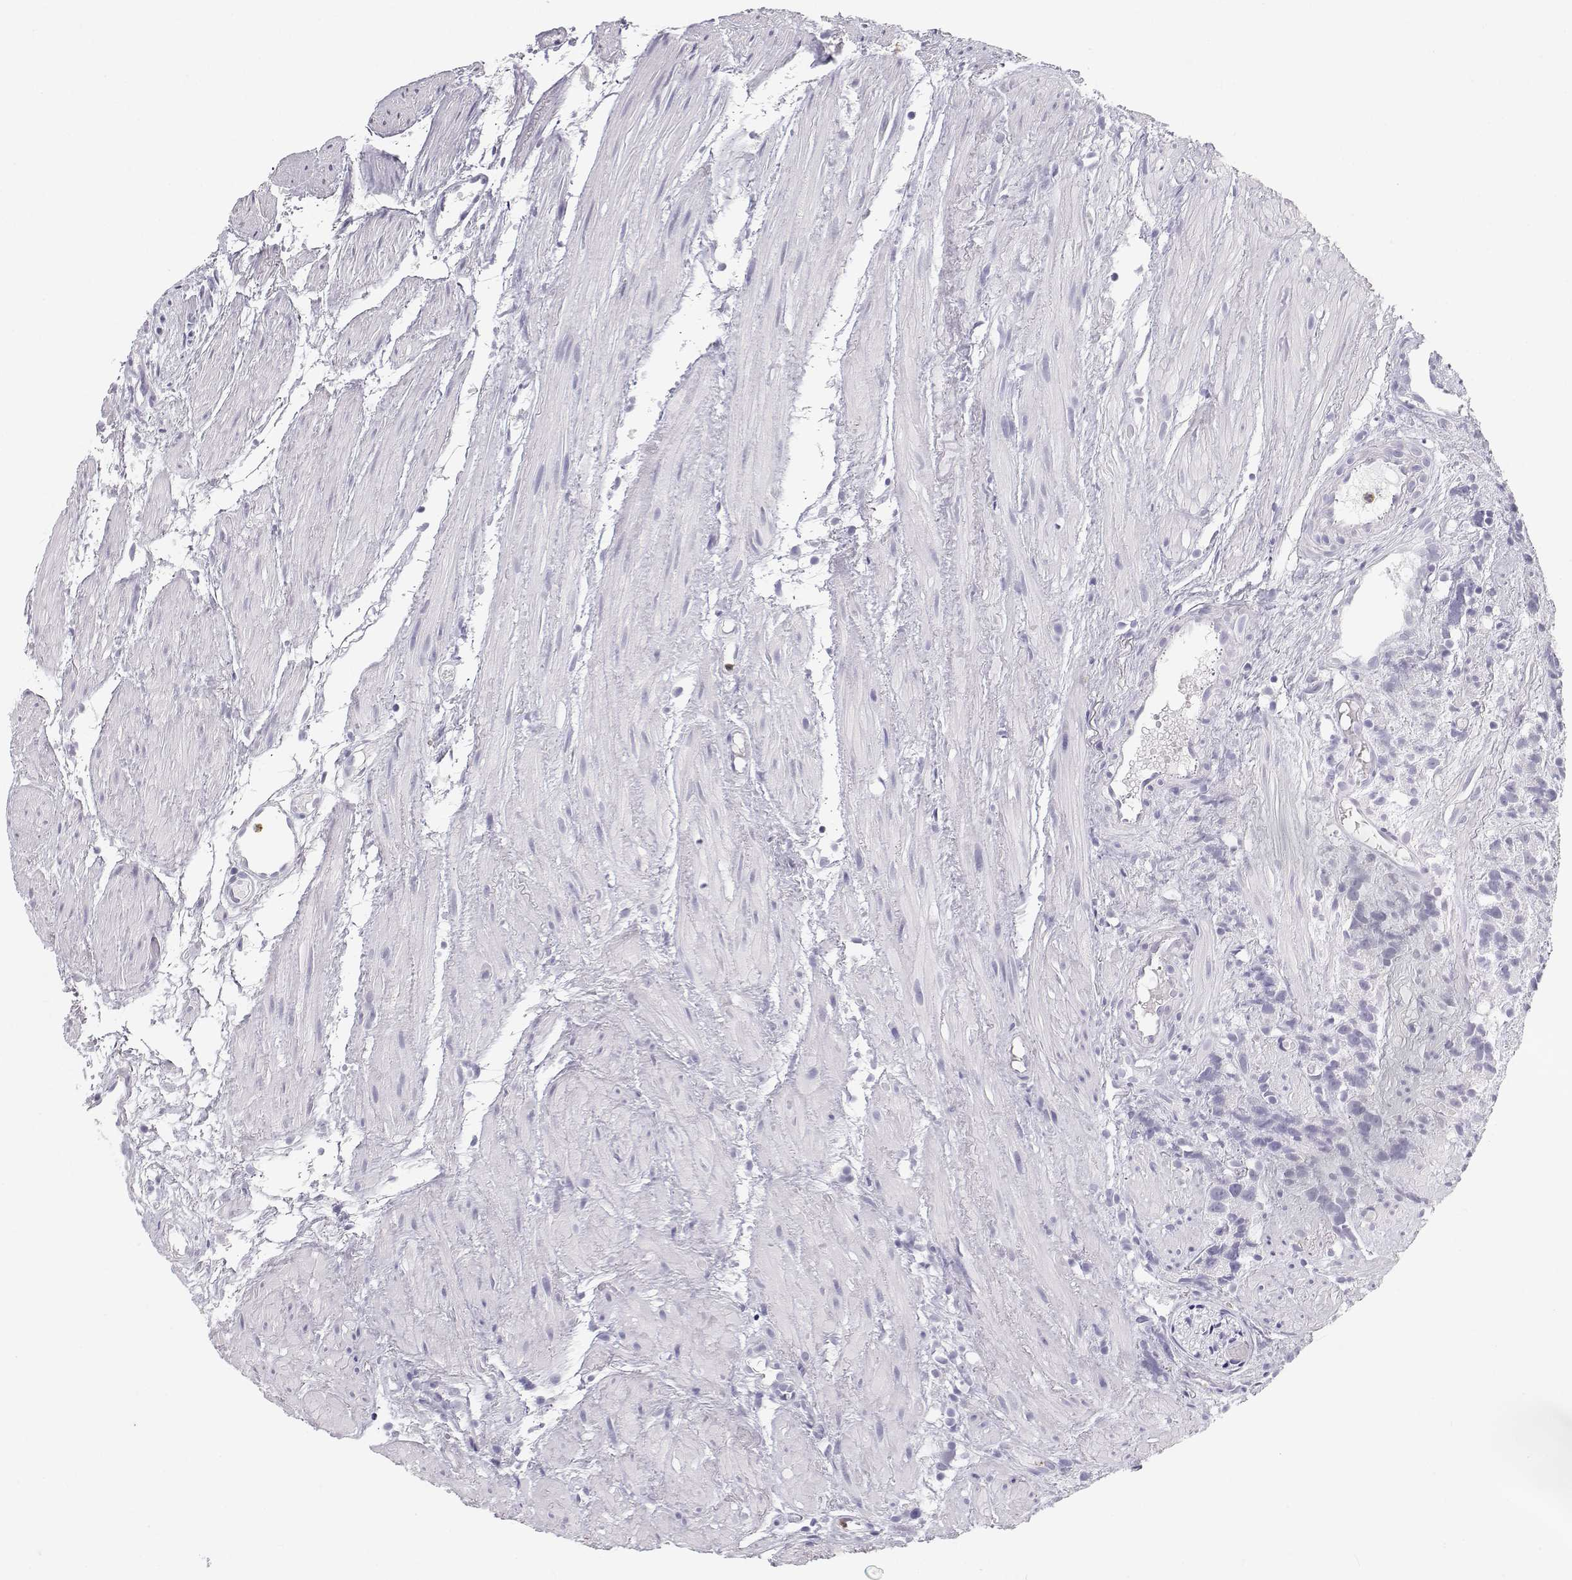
{"staining": {"intensity": "negative", "quantity": "none", "location": "none"}, "tissue": "prostate cancer", "cell_type": "Tumor cells", "image_type": "cancer", "snomed": [{"axis": "morphology", "description": "Adenocarcinoma, High grade"}, {"axis": "topography", "description": "Prostate"}], "caption": "High magnification brightfield microscopy of prostate high-grade adenocarcinoma stained with DAB (3,3'-diaminobenzidine) (brown) and counterstained with hematoxylin (blue): tumor cells show no significant positivity.", "gene": "SFTPB", "patient": {"sex": "male", "age": 68}}